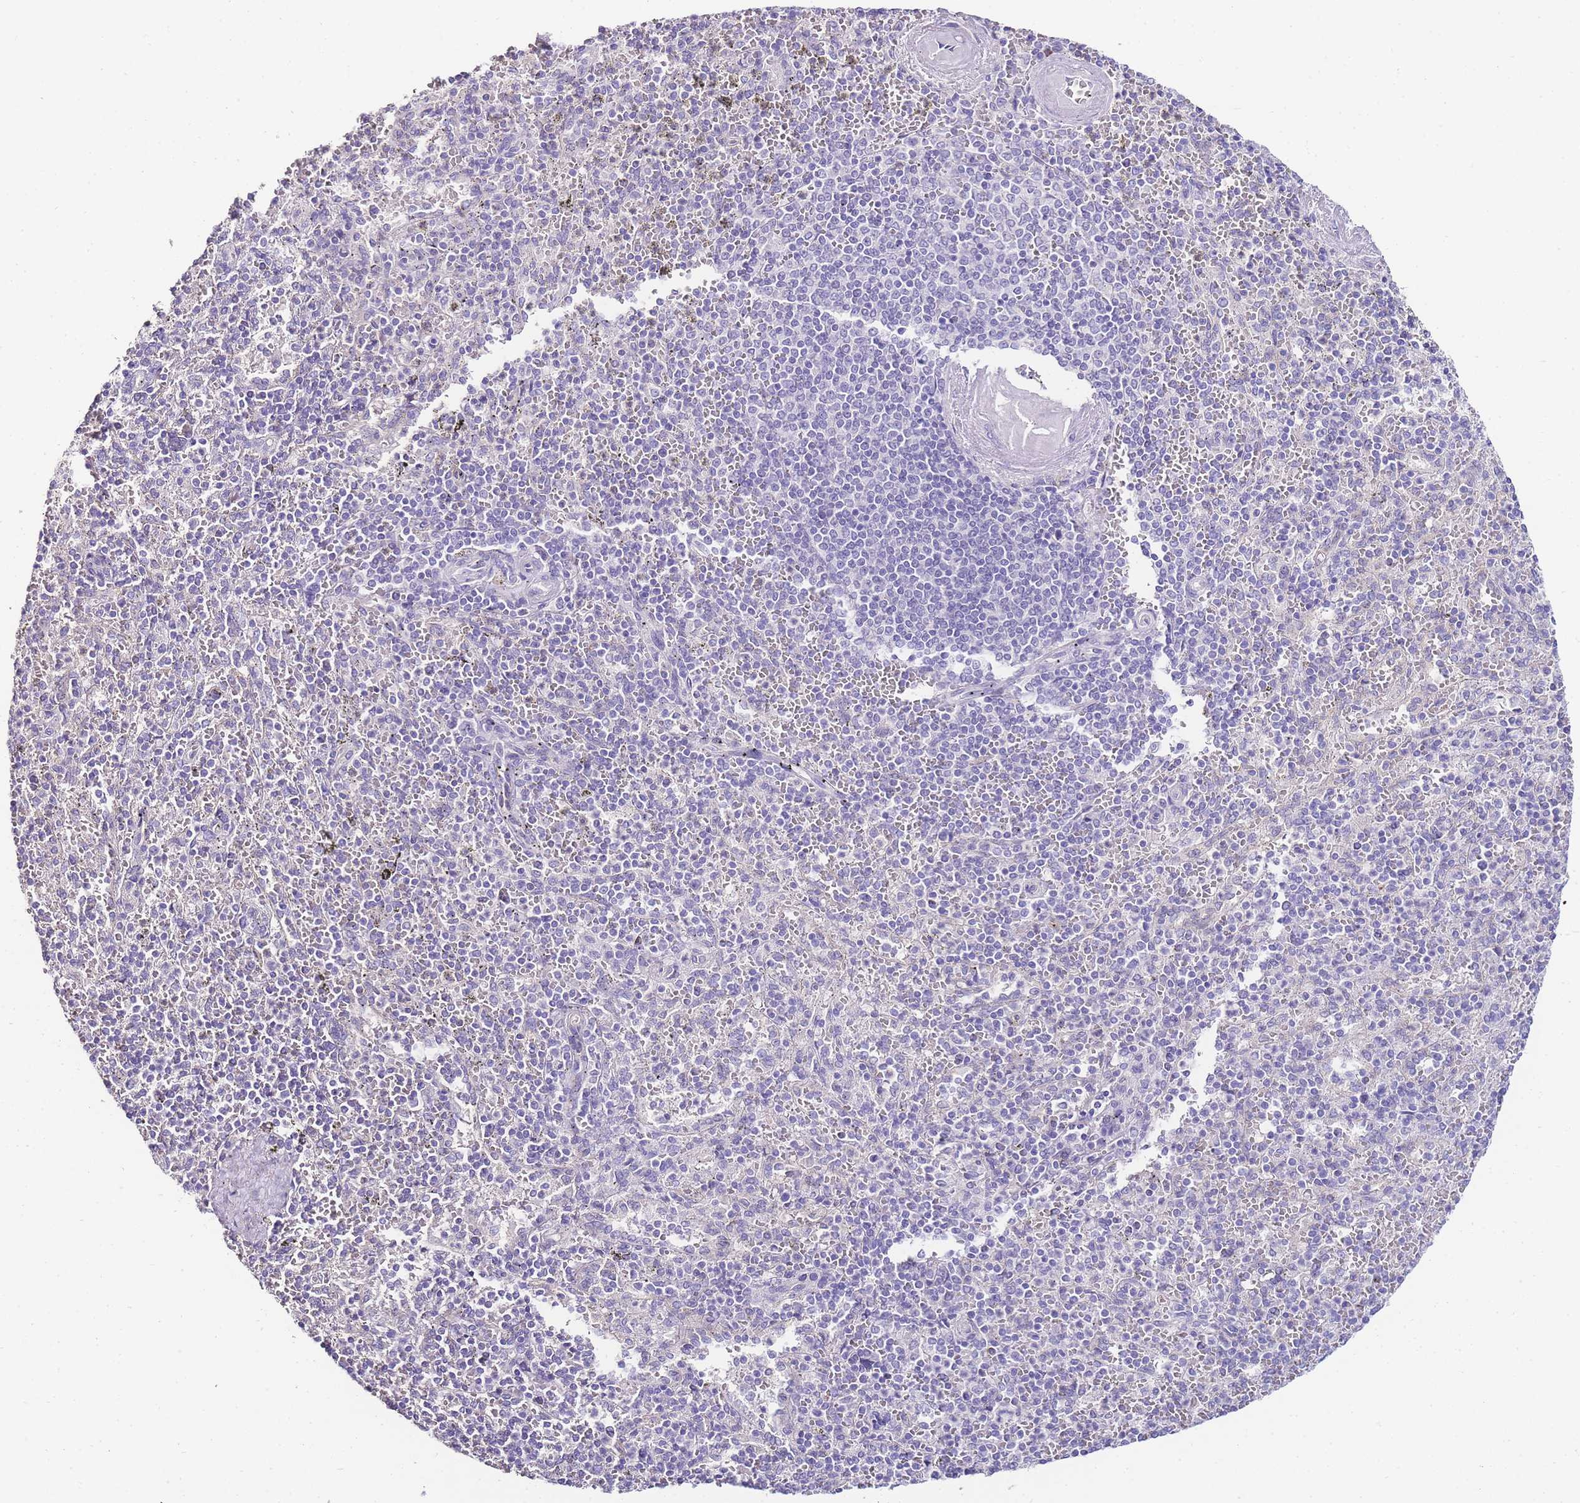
{"staining": {"intensity": "negative", "quantity": "none", "location": "none"}, "tissue": "spleen", "cell_type": "Cells in red pulp", "image_type": "normal", "snomed": [{"axis": "morphology", "description": "Normal tissue, NOS"}, {"axis": "morphology", "description": "Degeneration, NOS"}, {"axis": "topography", "description": "Spleen"}], "caption": "A micrograph of human spleen is negative for staining in cells in red pulp. (DAB immunohistochemistry (IHC) visualized using brightfield microscopy, high magnification).", "gene": "DPP4", "patient": {"sex": "male", "age": 56}}